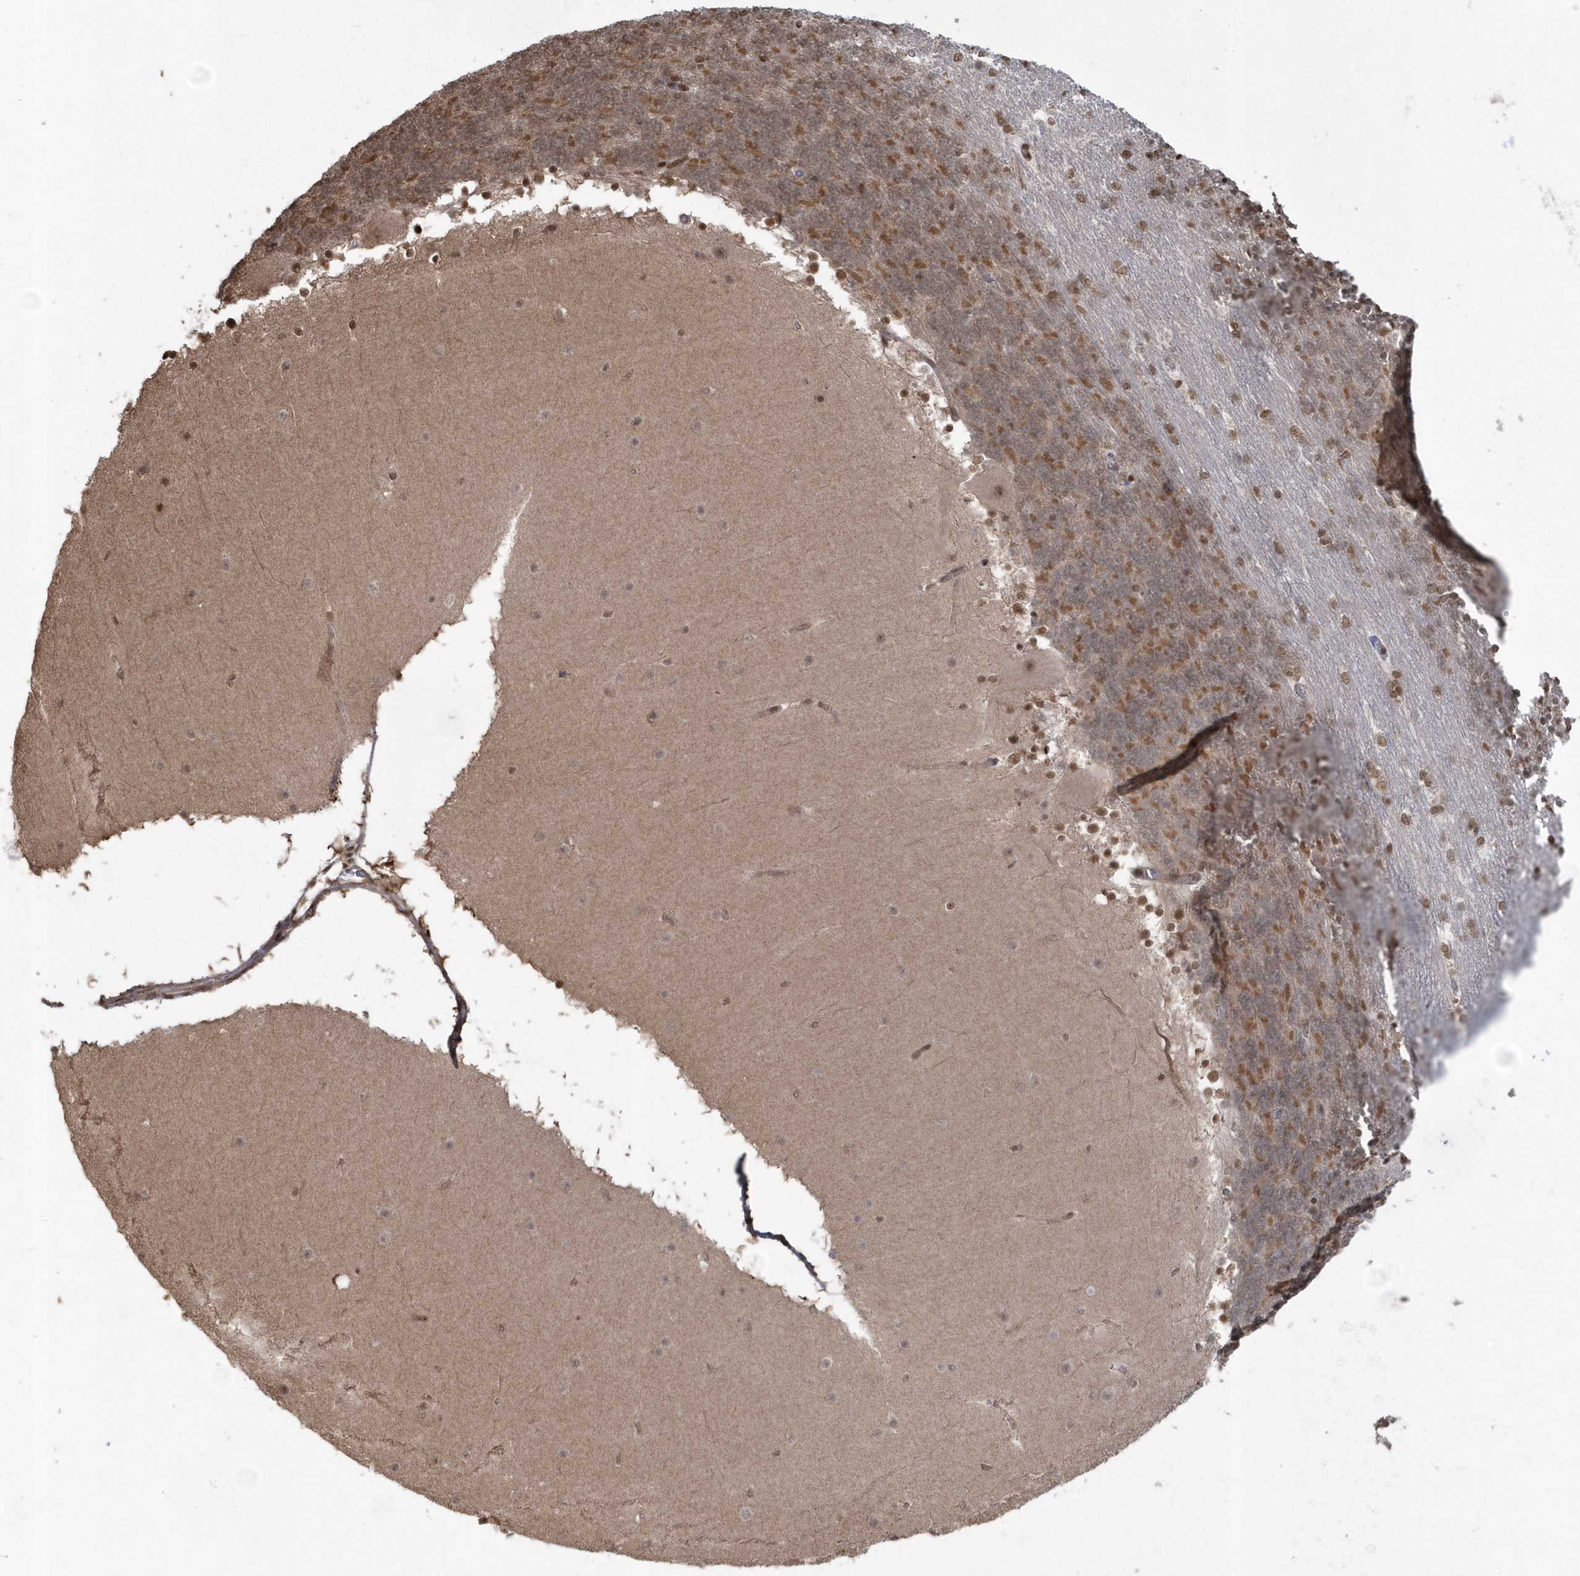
{"staining": {"intensity": "moderate", "quantity": "25%-75%", "location": "cytoplasmic/membranous,nuclear"}, "tissue": "cerebellum", "cell_type": "Cells in granular layer", "image_type": "normal", "snomed": [{"axis": "morphology", "description": "Normal tissue, NOS"}, {"axis": "topography", "description": "Cerebellum"}], "caption": "Protein staining displays moderate cytoplasmic/membranous,nuclear positivity in about 25%-75% of cells in granular layer in normal cerebellum.", "gene": "EPB41L4A", "patient": {"sex": "female", "age": 19}}